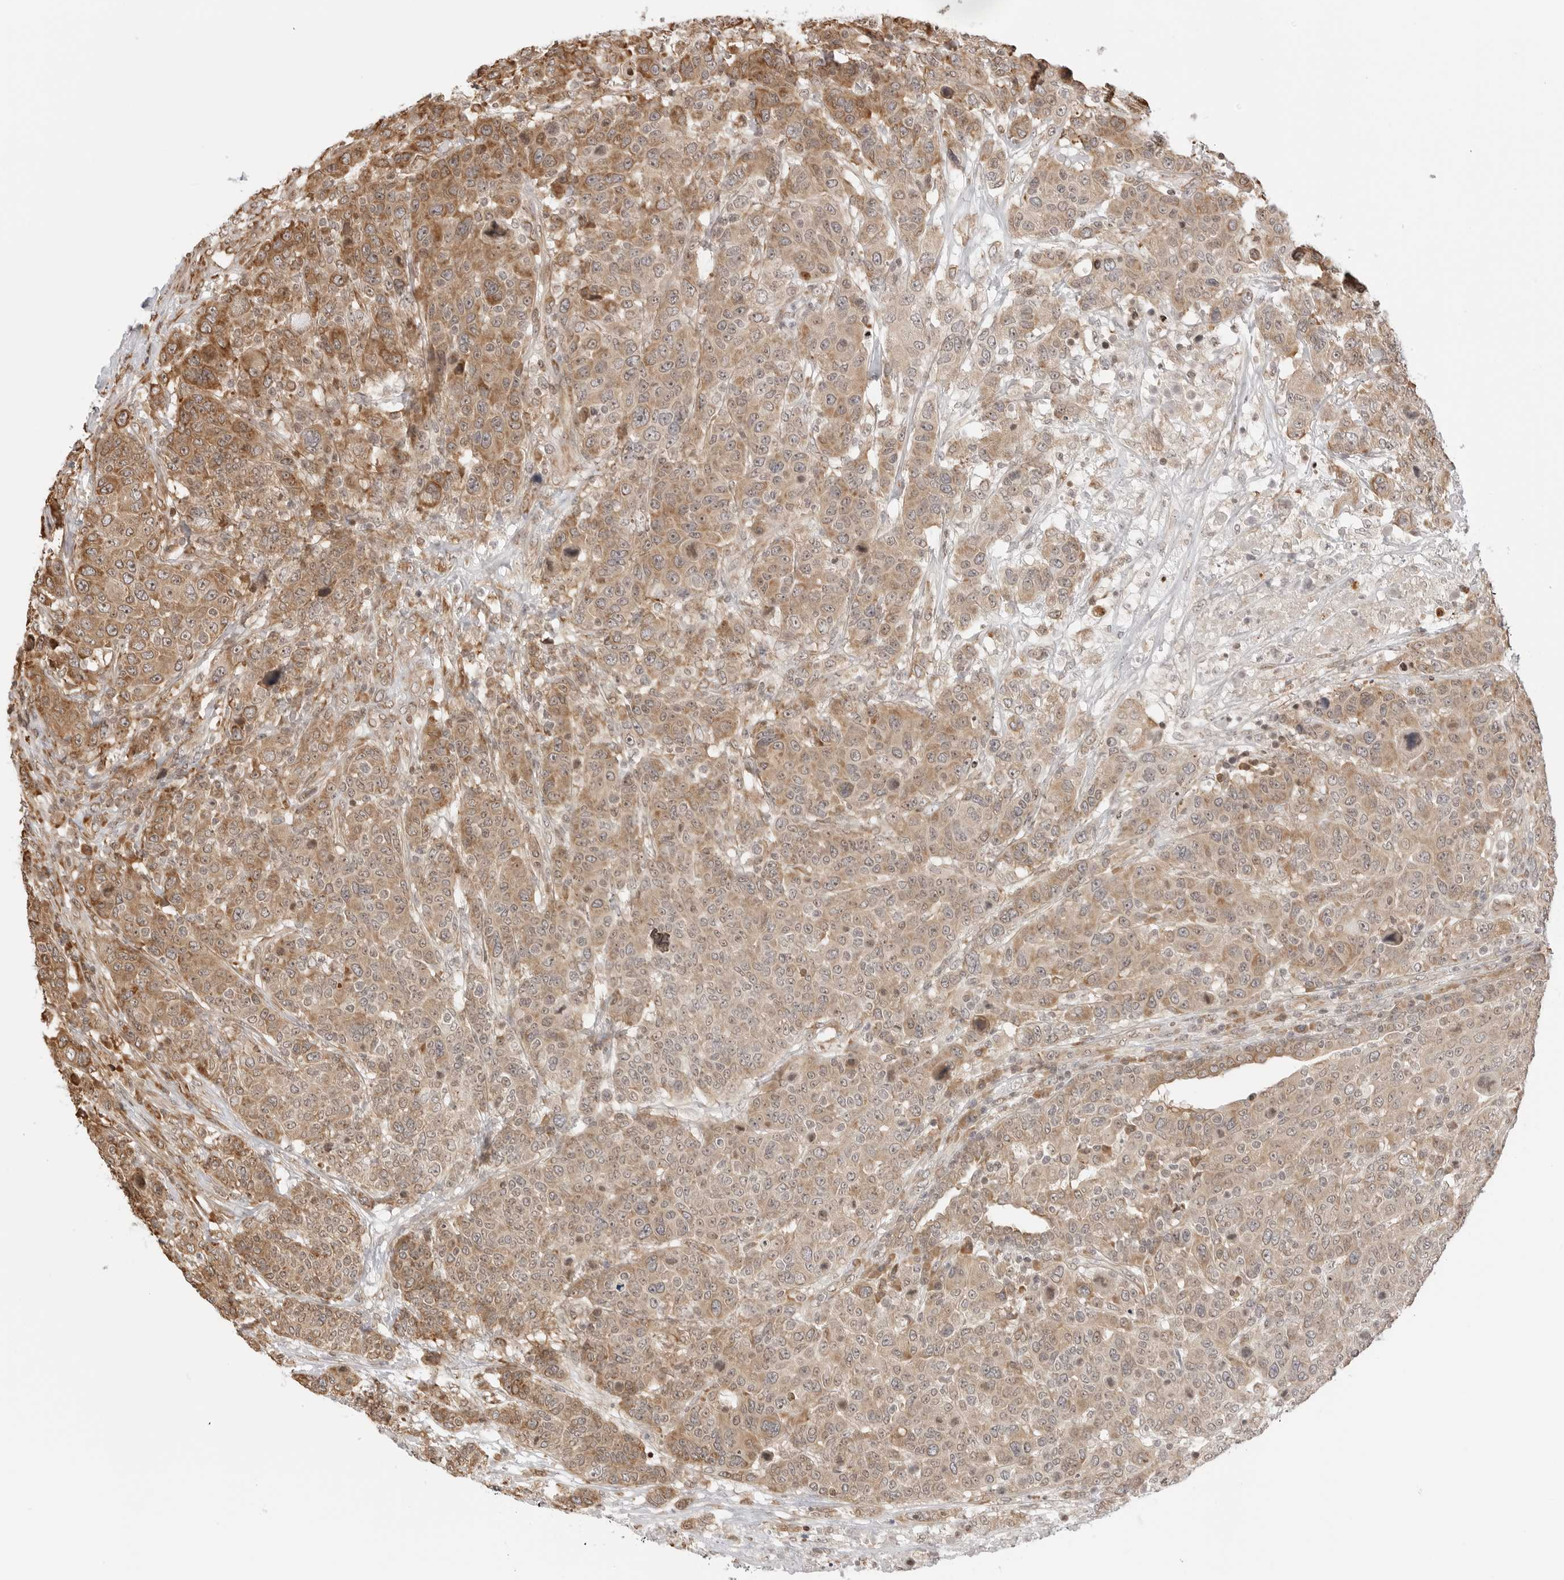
{"staining": {"intensity": "moderate", "quantity": ">75%", "location": "cytoplasmic/membranous,nuclear"}, "tissue": "breast cancer", "cell_type": "Tumor cells", "image_type": "cancer", "snomed": [{"axis": "morphology", "description": "Duct carcinoma"}, {"axis": "topography", "description": "Breast"}], "caption": "High-power microscopy captured an immunohistochemistry micrograph of invasive ductal carcinoma (breast), revealing moderate cytoplasmic/membranous and nuclear expression in approximately >75% of tumor cells.", "gene": "FKBP14", "patient": {"sex": "female", "age": 37}}